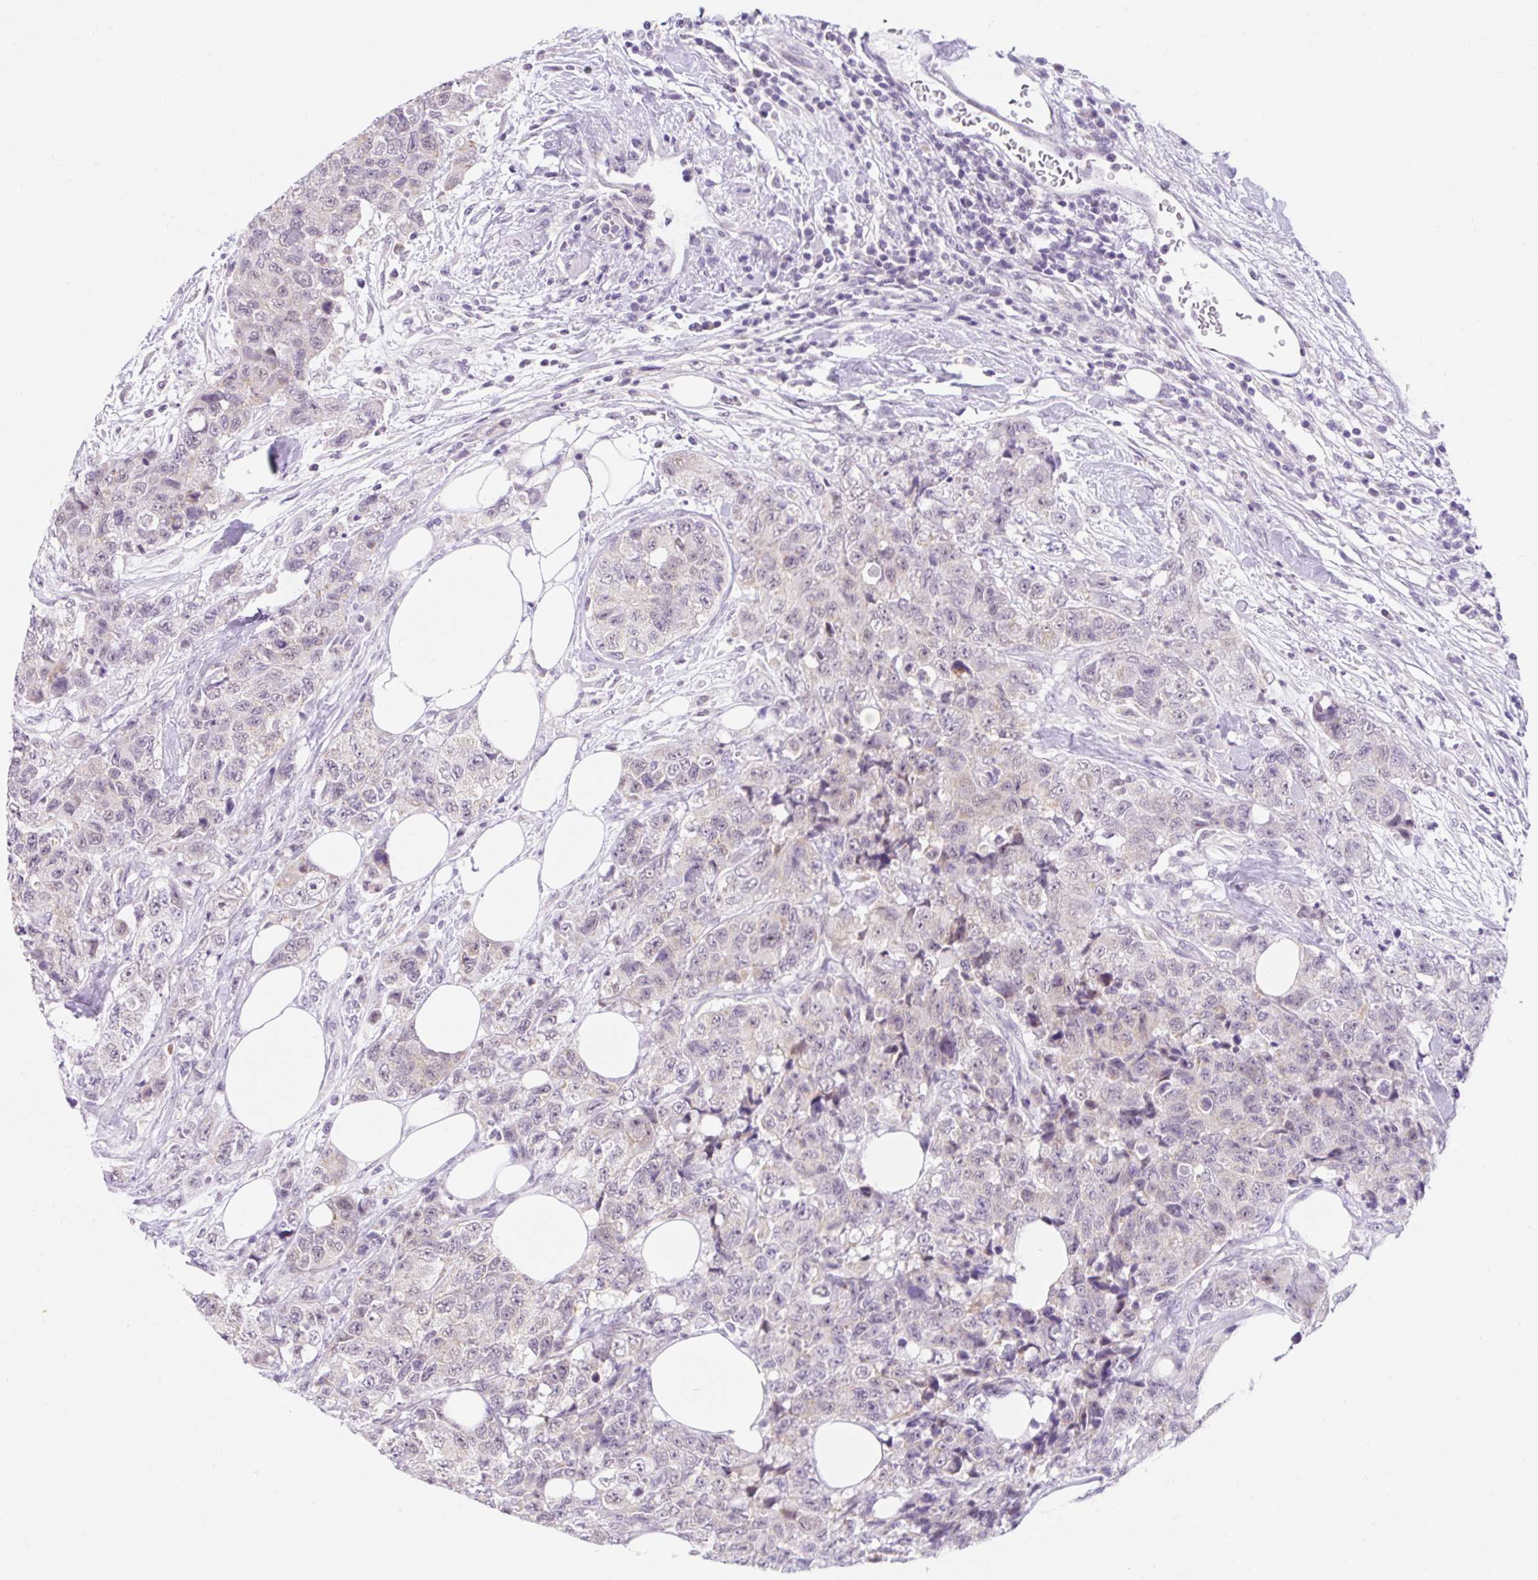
{"staining": {"intensity": "negative", "quantity": "none", "location": "none"}, "tissue": "urothelial cancer", "cell_type": "Tumor cells", "image_type": "cancer", "snomed": [{"axis": "morphology", "description": "Urothelial carcinoma, High grade"}, {"axis": "topography", "description": "Urinary bladder"}], "caption": "High power microscopy image of an immunohistochemistry (IHC) micrograph of high-grade urothelial carcinoma, revealing no significant staining in tumor cells. The staining is performed using DAB brown chromogen with nuclei counter-stained in using hematoxylin.", "gene": "ITPK1", "patient": {"sex": "female", "age": 78}}